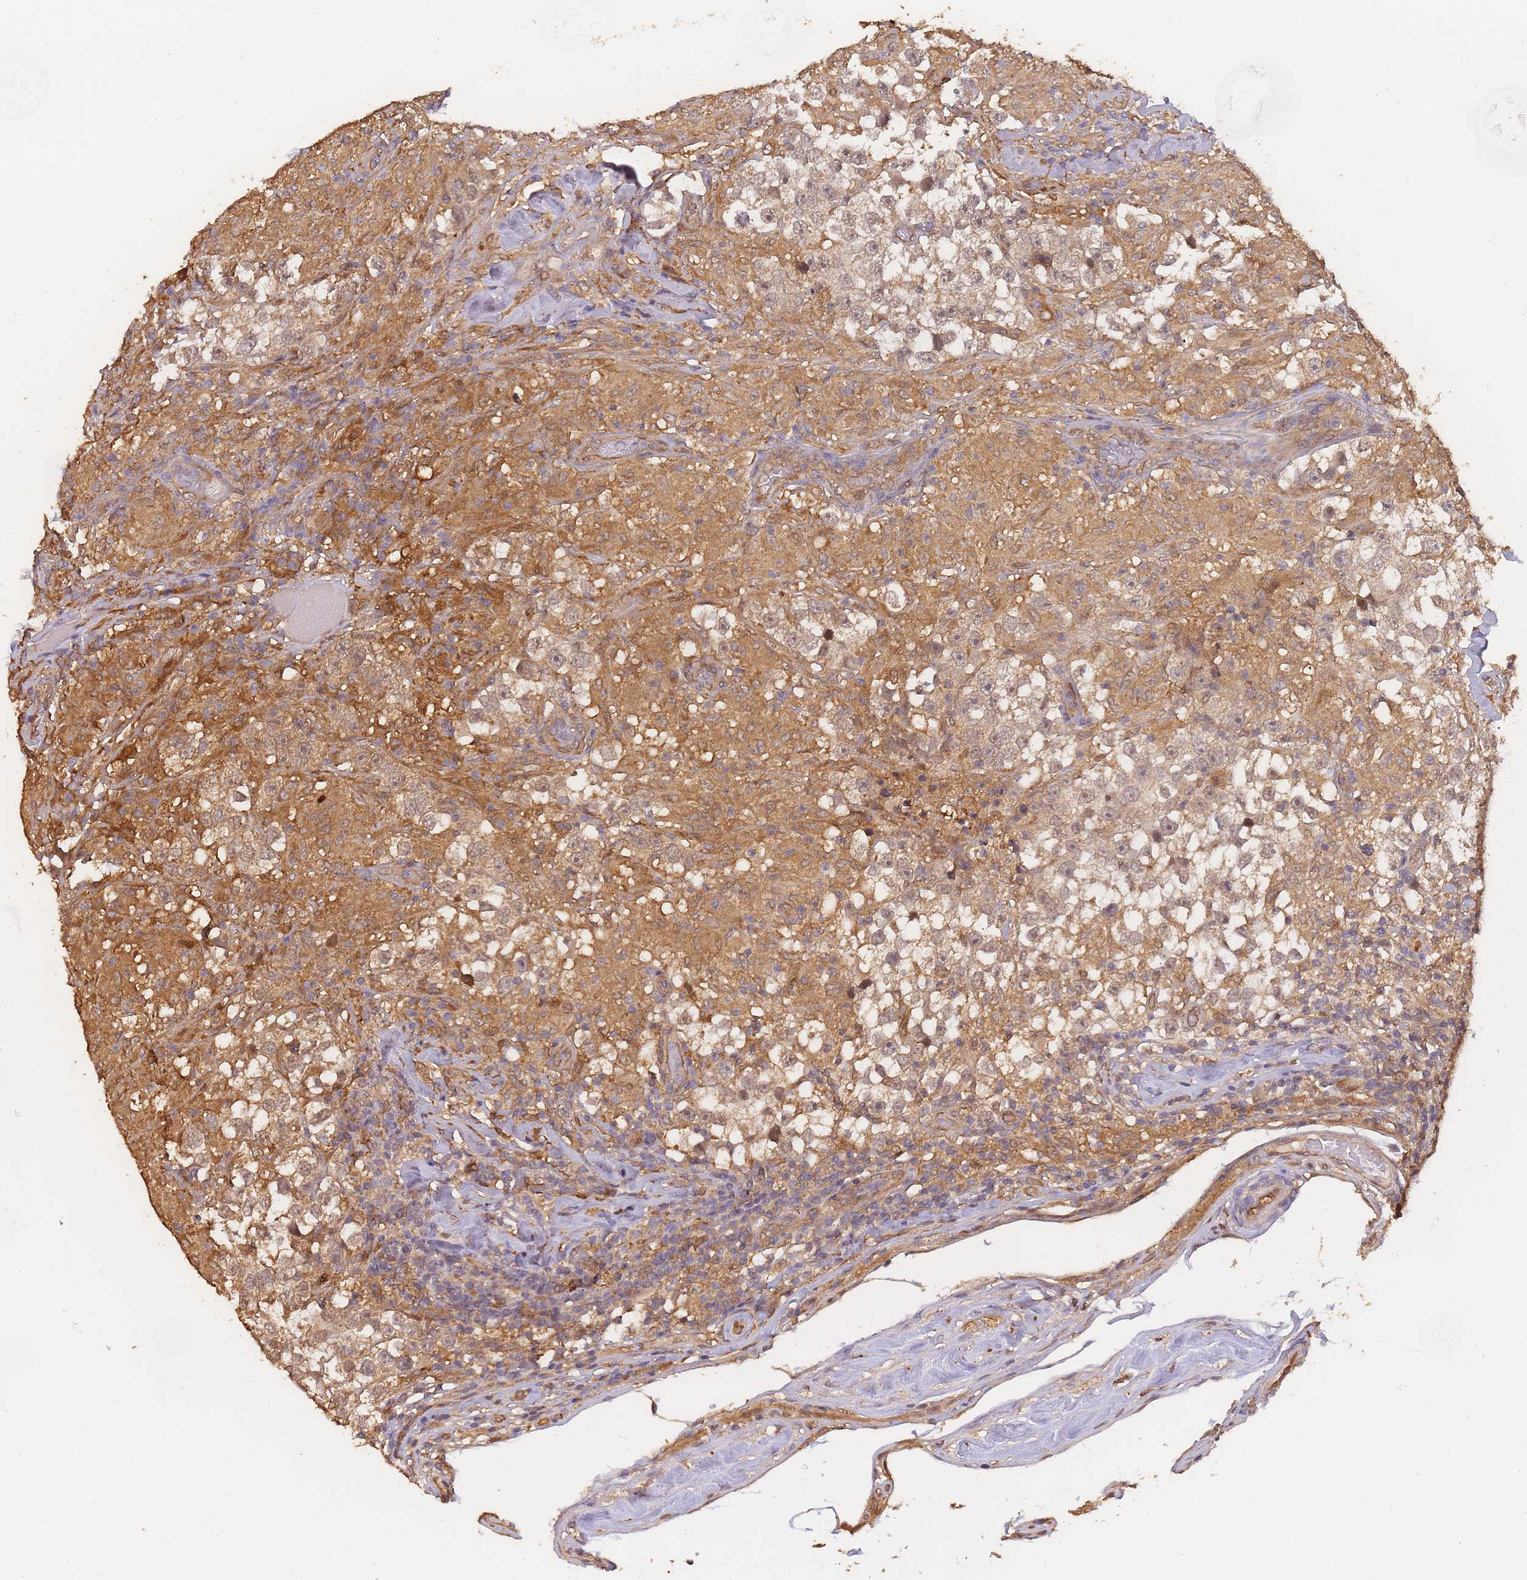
{"staining": {"intensity": "weak", "quantity": ">75%", "location": "nuclear"}, "tissue": "testis cancer", "cell_type": "Tumor cells", "image_type": "cancer", "snomed": [{"axis": "morphology", "description": "Seminoma, NOS"}, {"axis": "topography", "description": "Testis"}], "caption": "Human seminoma (testis) stained for a protein (brown) exhibits weak nuclear positive expression in approximately >75% of tumor cells.", "gene": "CDKN2AIPNL", "patient": {"sex": "male", "age": 46}}